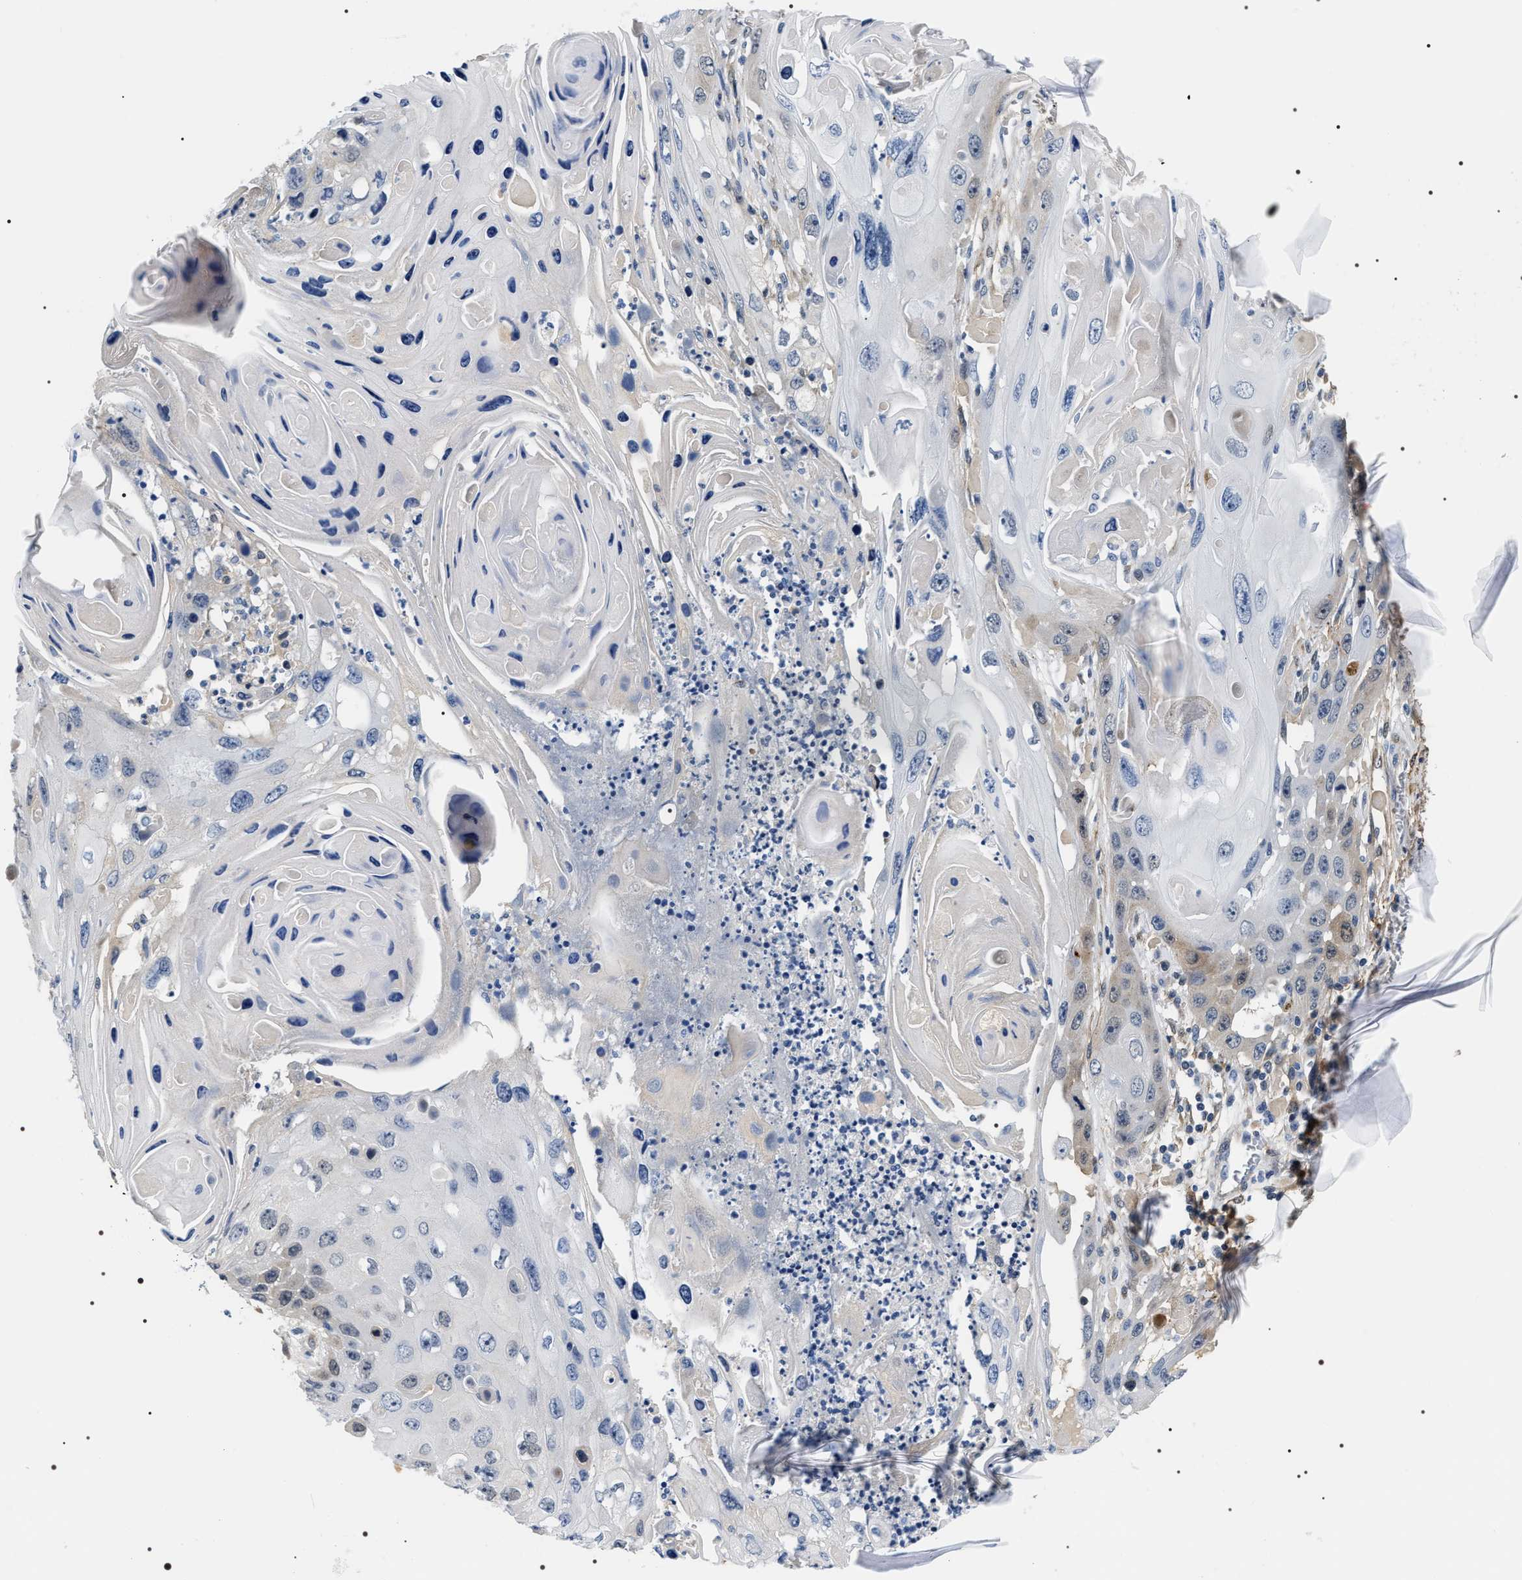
{"staining": {"intensity": "negative", "quantity": "none", "location": "none"}, "tissue": "skin cancer", "cell_type": "Tumor cells", "image_type": "cancer", "snomed": [{"axis": "morphology", "description": "Squamous cell carcinoma, NOS"}, {"axis": "topography", "description": "Skin"}], "caption": "The image shows no significant positivity in tumor cells of skin cancer.", "gene": "BAG2", "patient": {"sex": "male", "age": 55}}